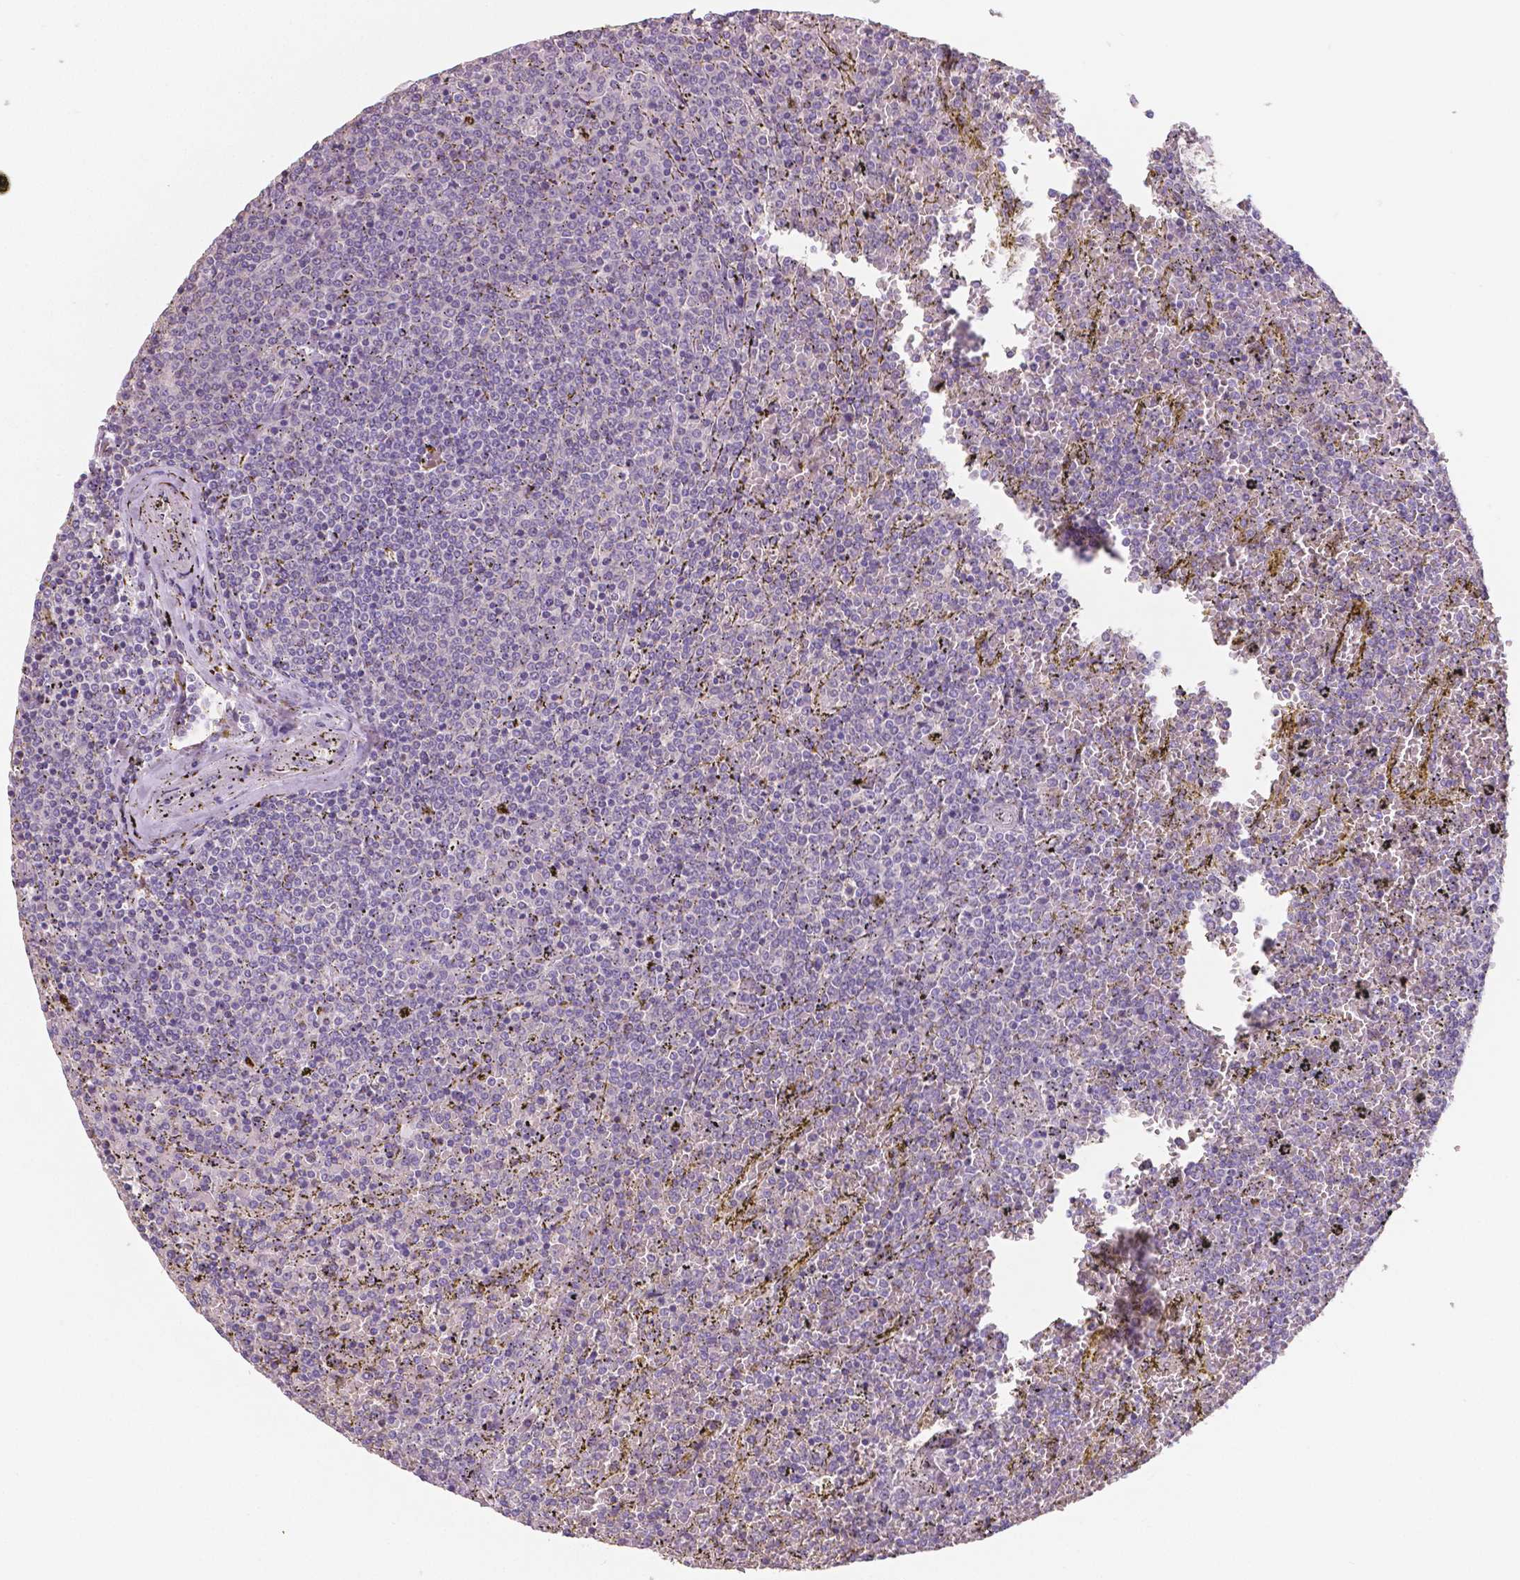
{"staining": {"intensity": "negative", "quantity": "none", "location": "none"}, "tissue": "lymphoma", "cell_type": "Tumor cells", "image_type": "cancer", "snomed": [{"axis": "morphology", "description": "Malignant lymphoma, non-Hodgkin's type, Low grade"}, {"axis": "topography", "description": "Spleen"}], "caption": "This is an immunohistochemistry (IHC) image of human malignant lymphoma, non-Hodgkin's type (low-grade). There is no expression in tumor cells.", "gene": "CRMP1", "patient": {"sex": "female", "age": 77}}